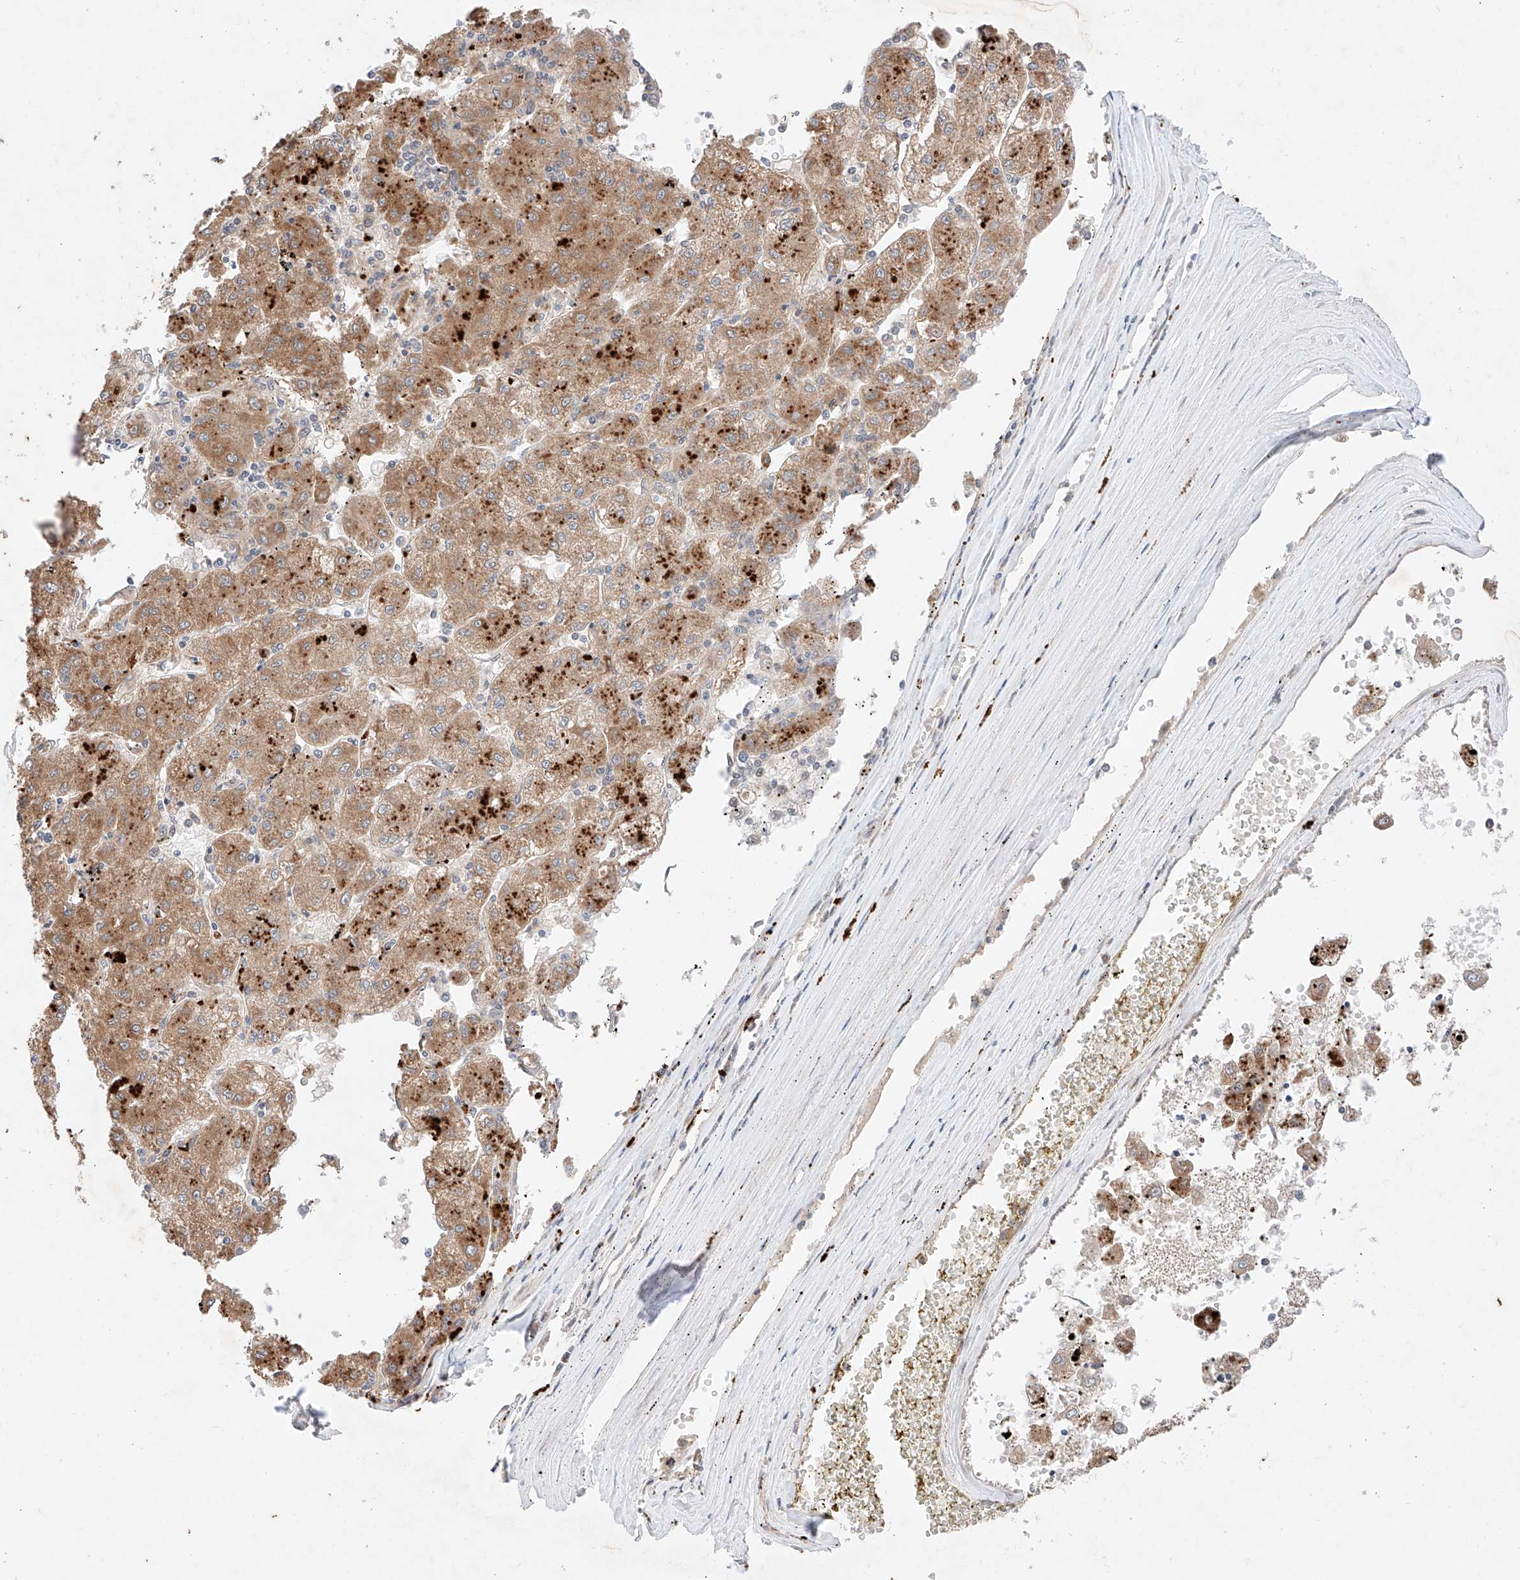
{"staining": {"intensity": "moderate", "quantity": ">75%", "location": "cytoplasmic/membranous"}, "tissue": "liver cancer", "cell_type": "Tumor cells", "image_type": "cancer", "snomed": [{"axis": "morphology", "description": "Carcinoma, Hepatocellular, NOS"}, {"axis": "topography", "description": "Liver"}], "caption": "Immunohistochemistry (IHC) of human hepatocellular carcinoma (liver) reveals medium levels of moderate cytoplasmic/membranous expression in approximately >75% of tumor cells.", "gene": "GCNT1", "patient": {"sex": "male", "age": 72}}